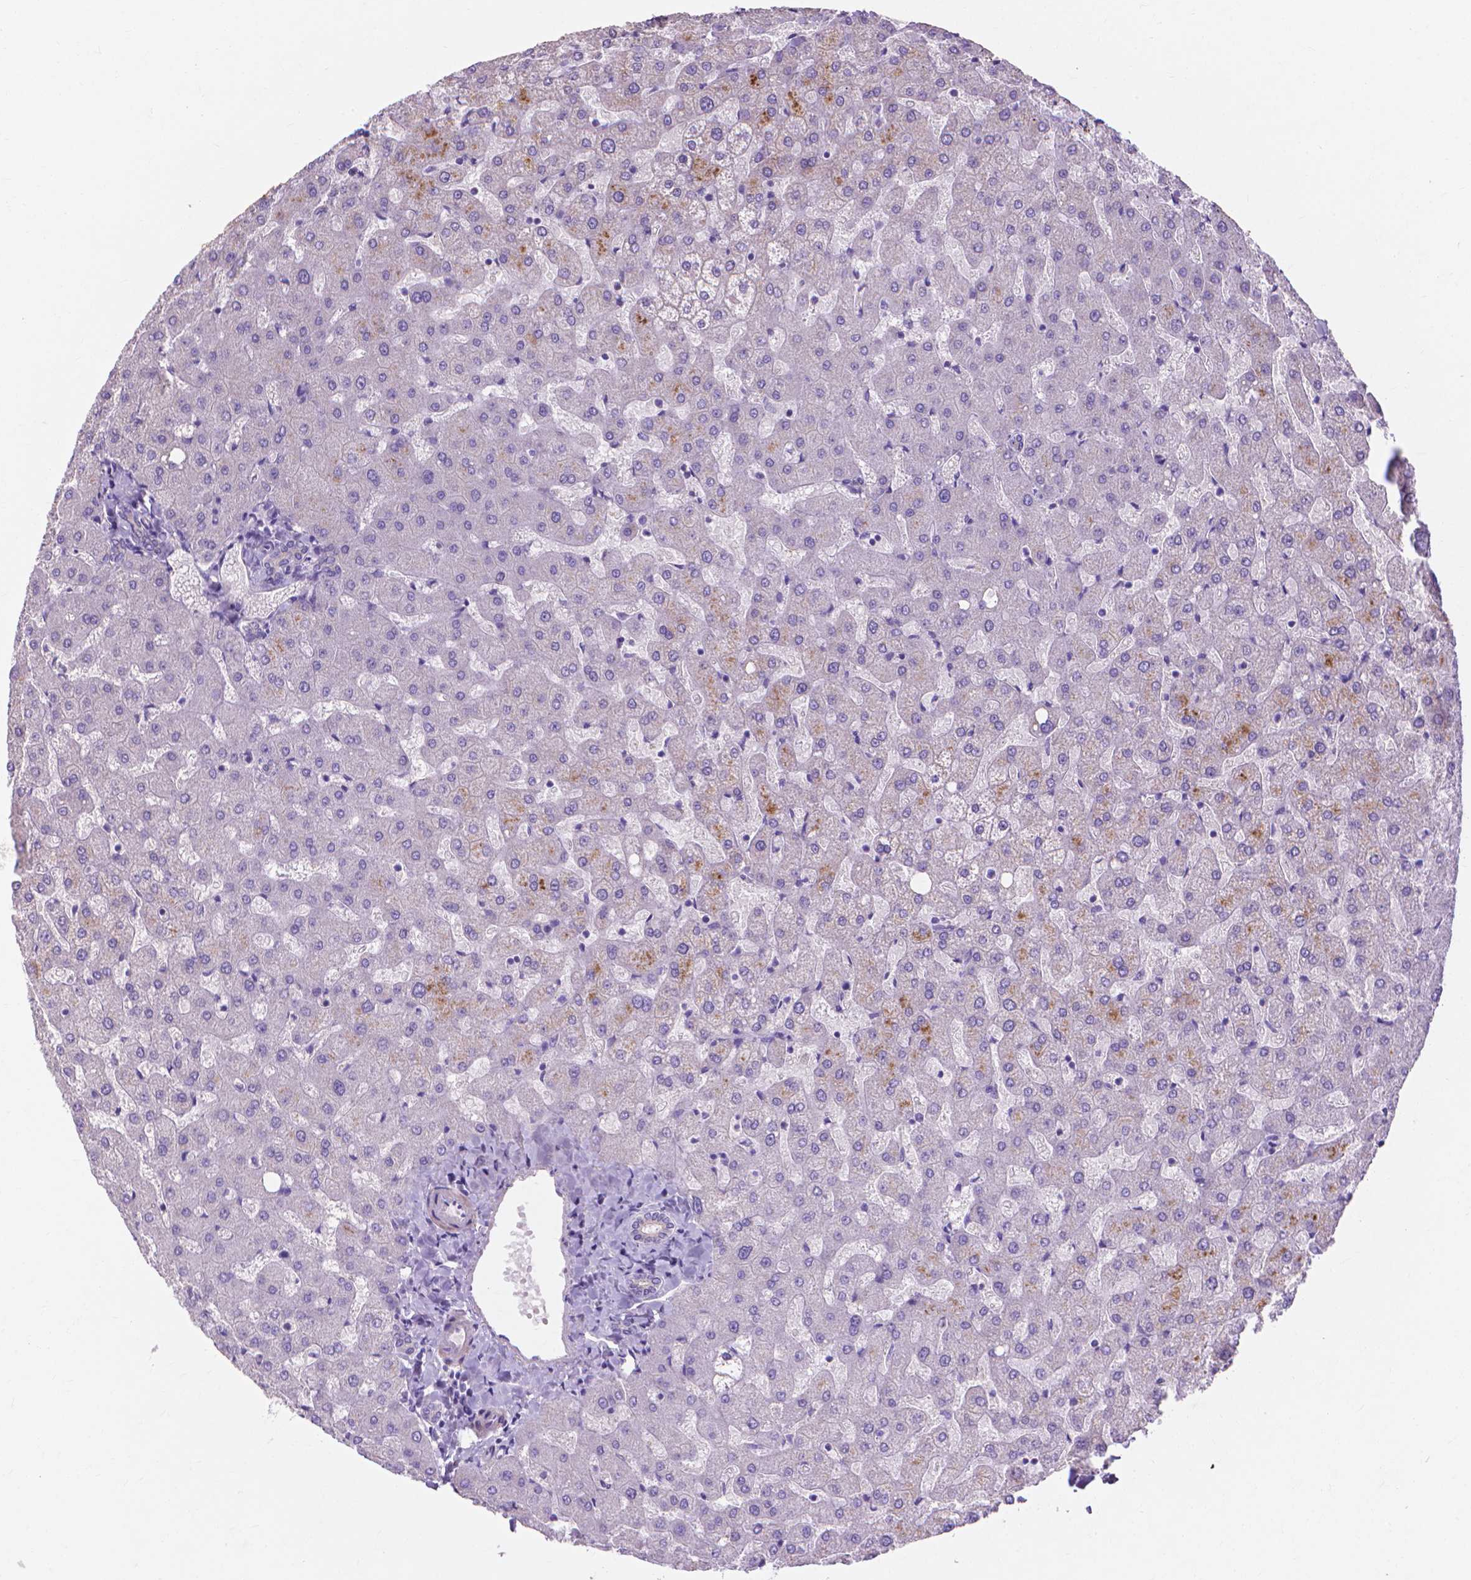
{"staining": {"intensity": "negative", "quantity": "none", "location": "none"}, "tissue": "liver", "cell_type": "Cholangiocytes", "image_type": "normal", "snomed": [{"axis": "morphology", "description": "Normal tissue, NOS"}, {"axis": "topography", "description": "Liver"}], "caption": "Immunohistochemistry (IHC) photomicrograph of benign human liver stained for a protein (brown), which demonstrates no positivity in cholangiocytes.", "gene": "MBLAC1", "patient": {"sex": "female", "age": 50}}